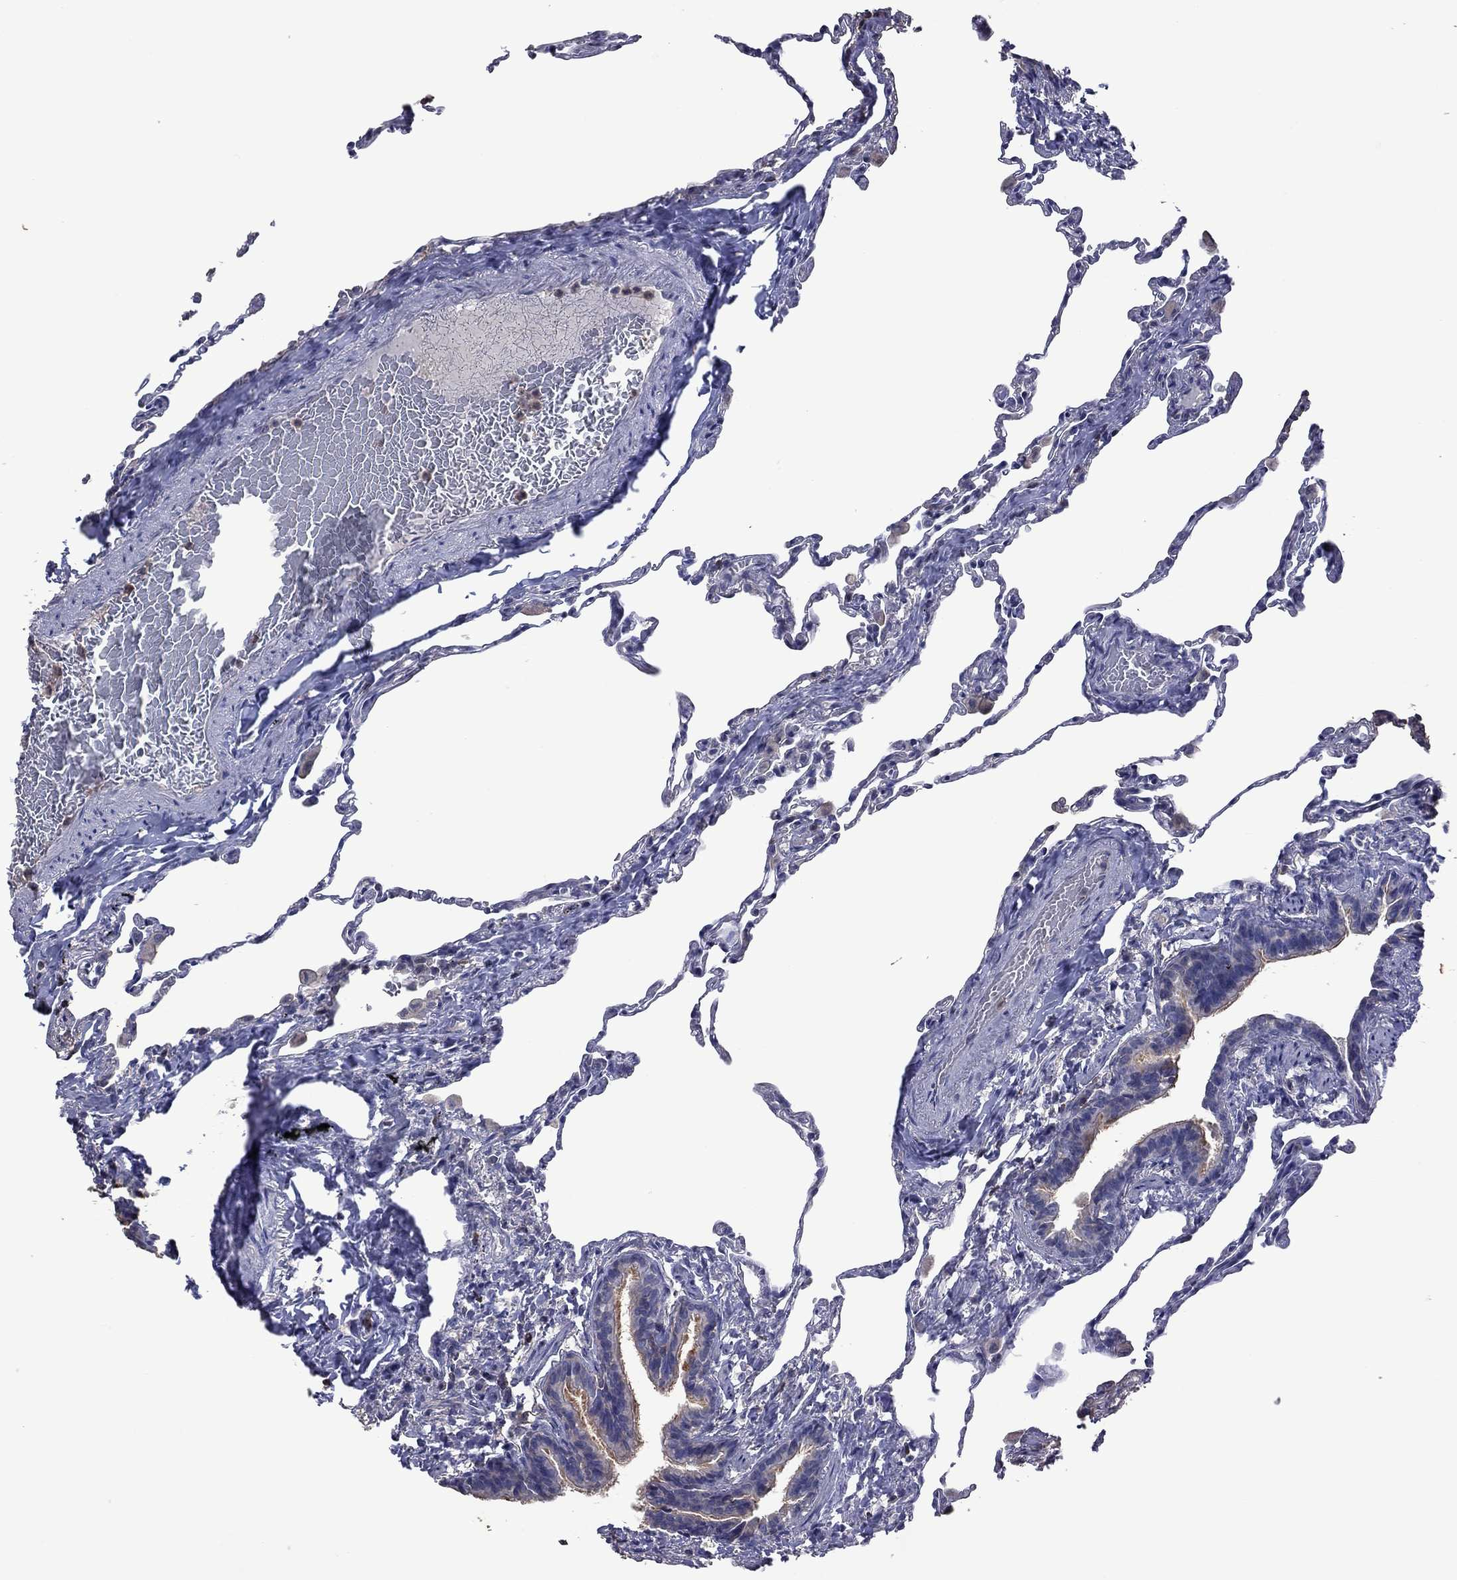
{"staining": {"intensity": "negative", "quantity": "none", "location": "none"}, "tissue": "lung", "cell_type": "Alveolar cells", "image_type": "normal", "snomed": [{"axis": "morphology", "description": "Normal tissue, NOS"}, {"axis": "topography", "description": "Lung"}], "caption": "Immunohistochemical staining of normal lung displays no significant expression in alveolar cells. The staining was performed using DAB to visualize the protein expression in brown, while the nuclei were stained in blue with hematoxylin (Magnification: 20x).", "gene": "ENSG00000288520", "patient": {"sex": "female", "age": 57}}